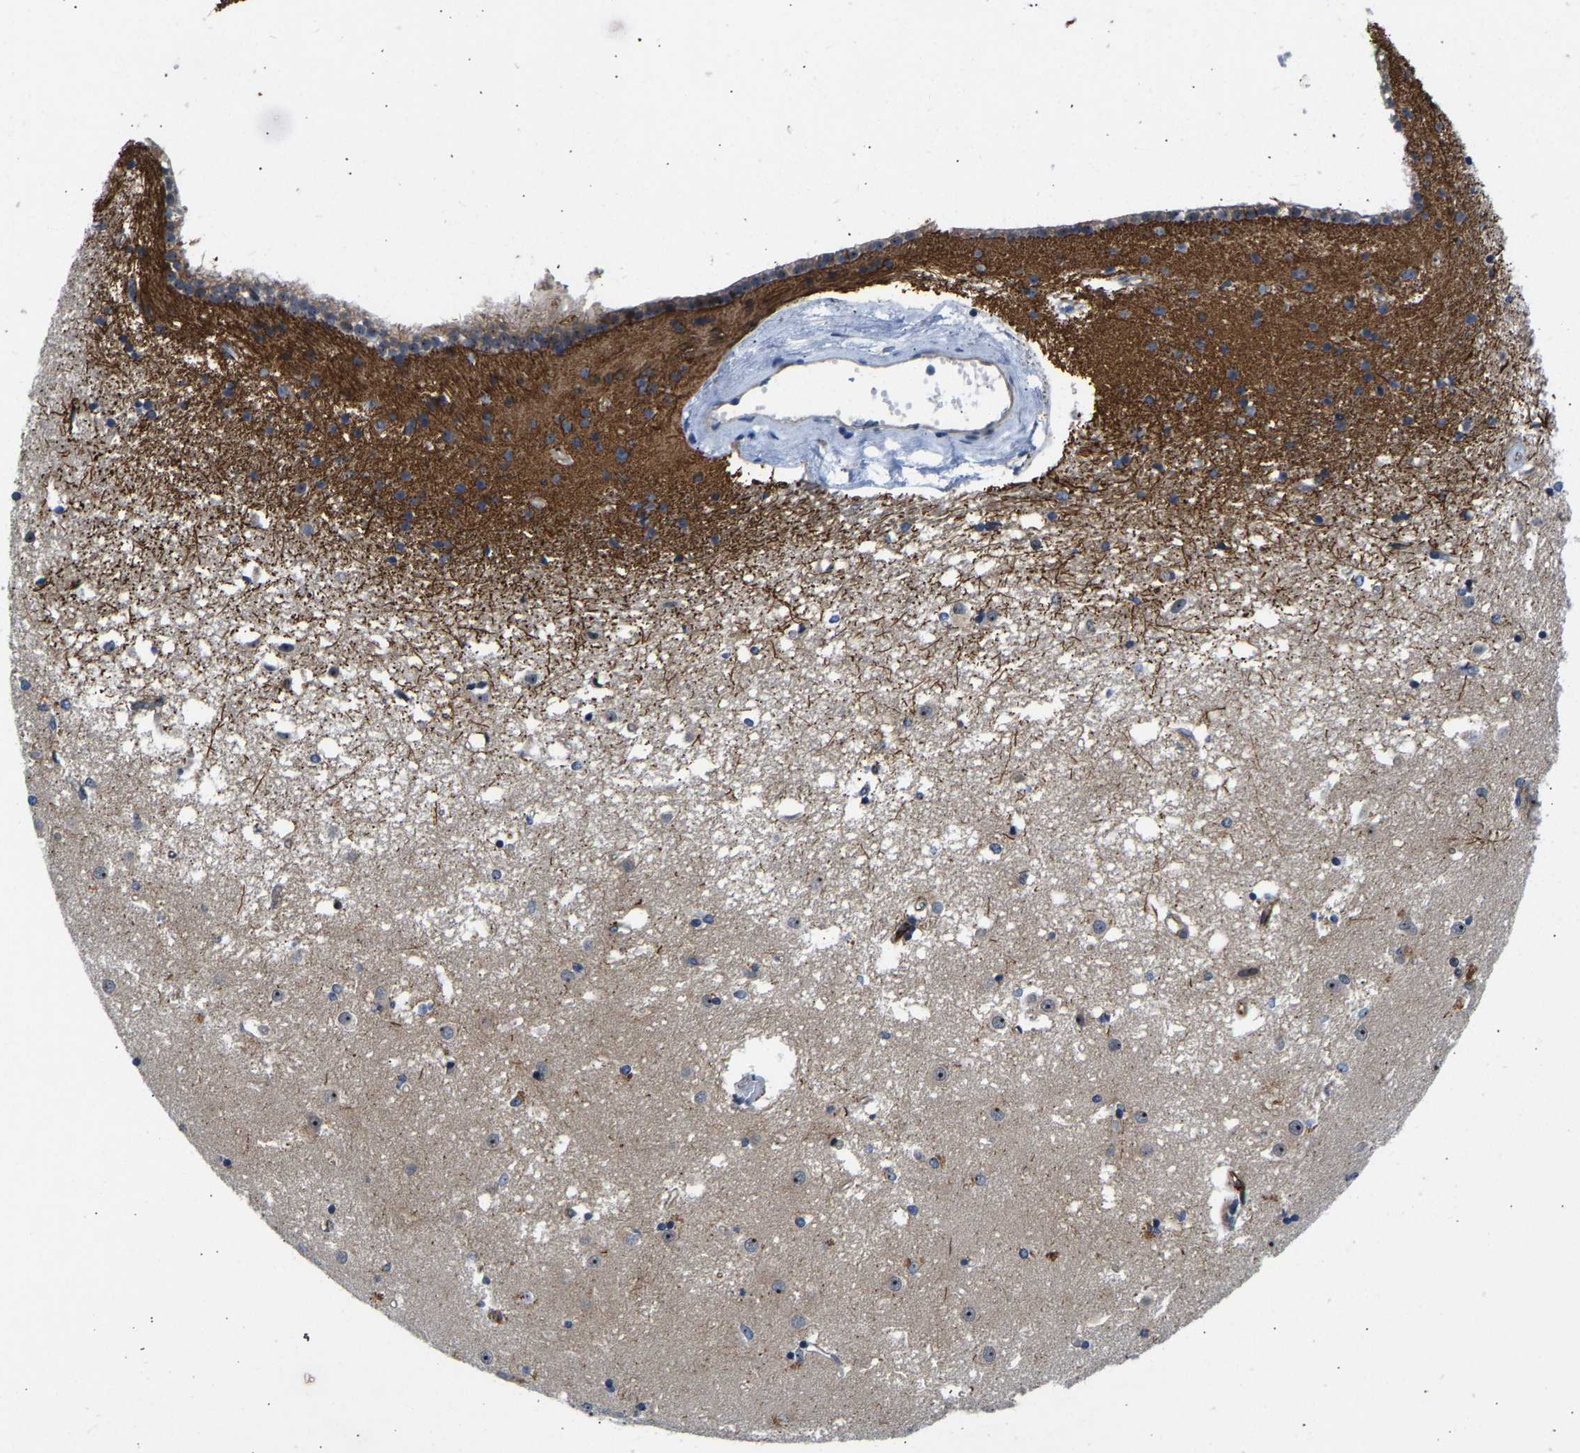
{"staining": {"intensity": "negative", "quantity": "none", "location": "none"}, "tissue": "caudate", "cell_type": "Glial cells", "image_type": "normal", "snomed": [{"axis": "morphology", "description": "Normal tissue, NOS"}, {"axis": "topography", "description": "Lateral ventricle wall"}], "caption": "The micrograph exhibits no staining of glial cells in unremarkable caudate.", "gene": "RESF1", "patient": {"sex": "male", "age": 45}}